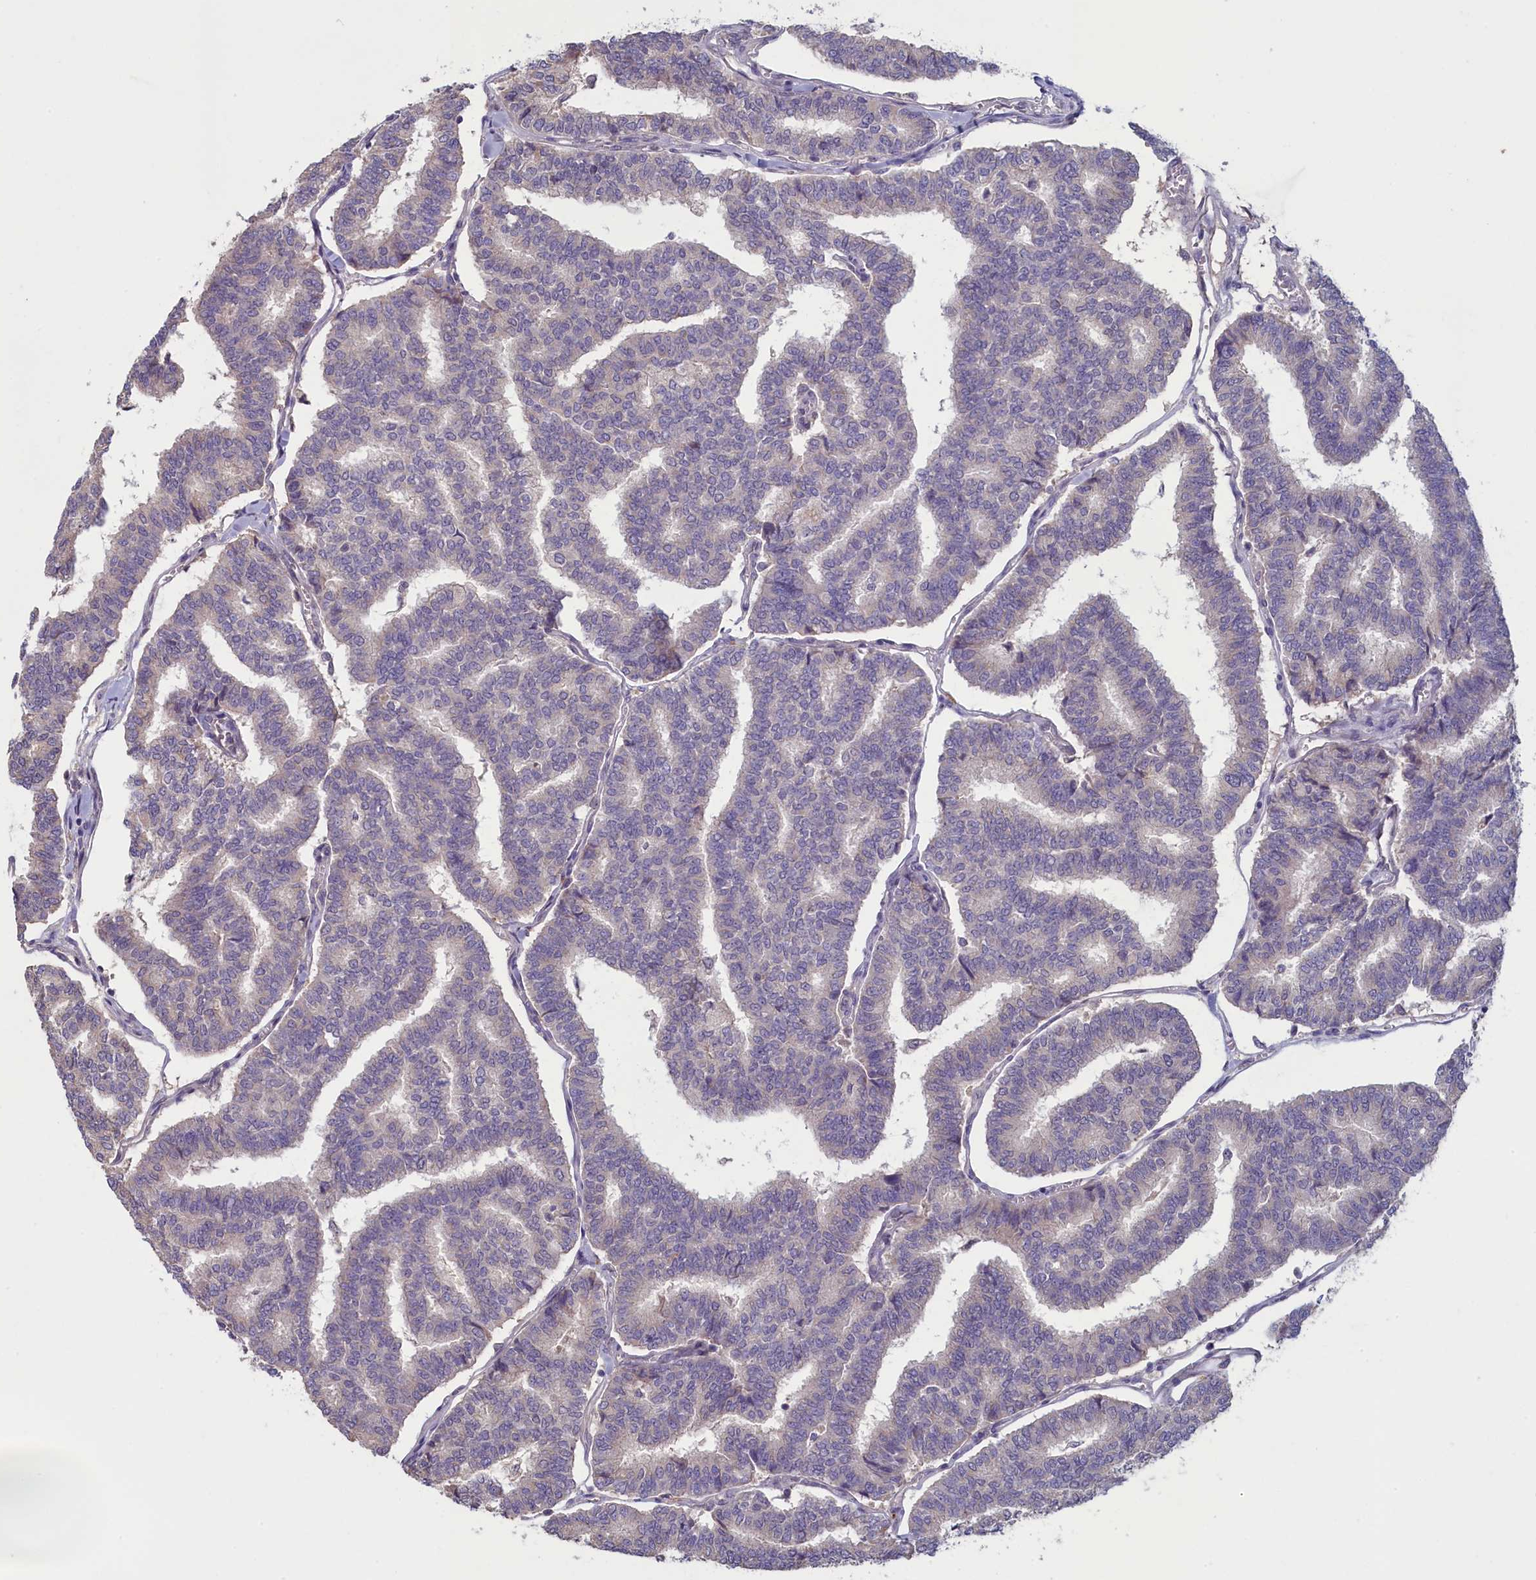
{"staining": {"intensity": "negative", "quantity": "none", "location": "none"}, "tissue": "thyroid cancer", "cell_type": "Tumor cells", "image_type": "cancer", "snomed": [{"axis": "morphology", "description": "Papillary adenocarcinoma, NOS"}, {"axis": "topography", "description": "Thyroid gland"}], "caption": "An IHC image of thyroid papillary adenocarcinoma is shown. There is no staining in tumor cells of thyroid papillary adenocarcinoma.", "gene": "ATF7IP2", "patient": {"sex": "female", "age": 35}}